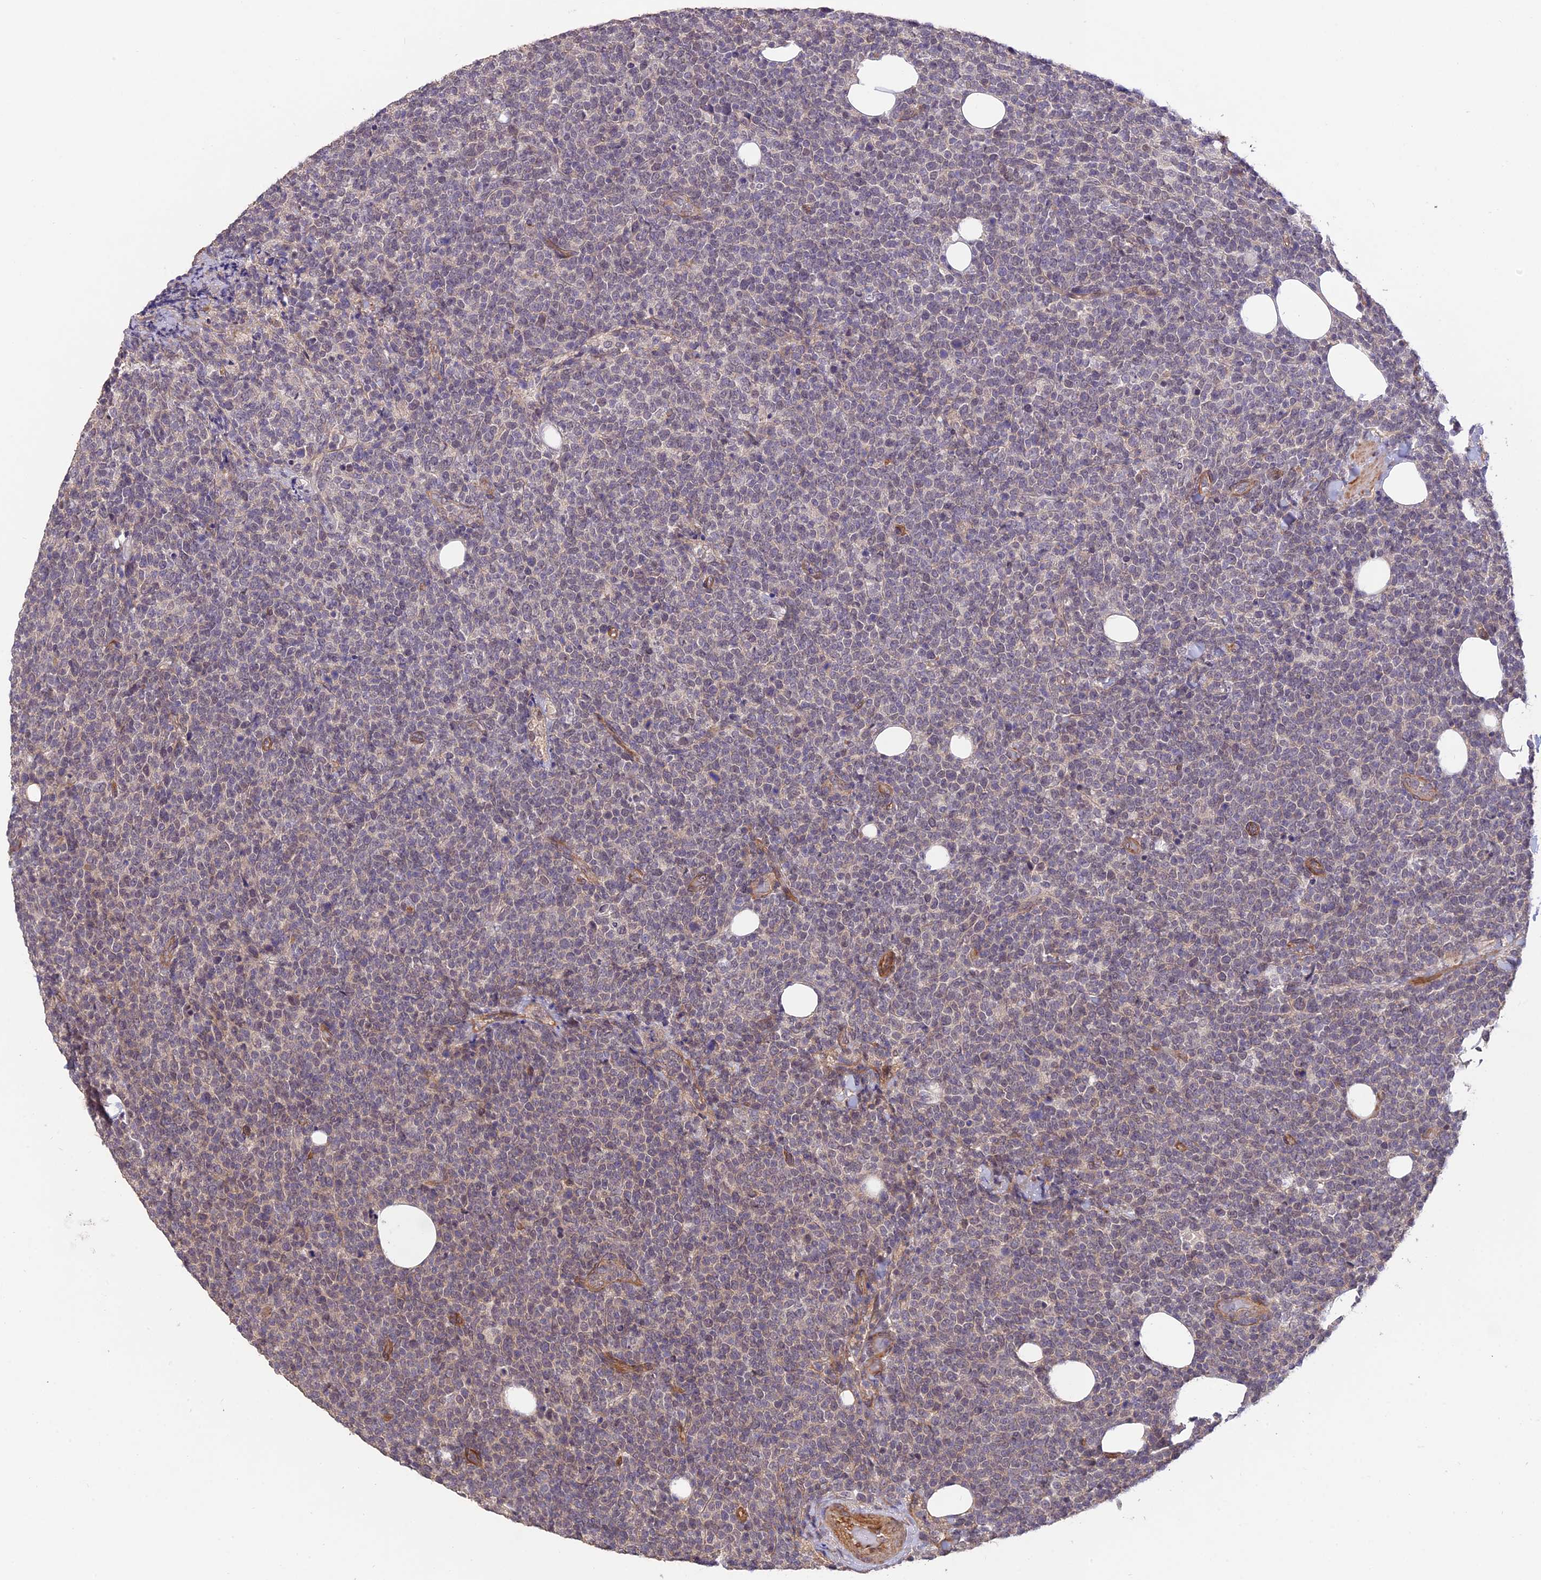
{"staining": {"intensity": "negative", "quantity": "none", "location": "none"}, "tissue": "lymphoma", "cell_type": "Tumor cells", "image_type": "cancer", "snomed": [{"axis": "morphology", "description": "Malignant lymphoma, non-Hodgkin's type, High grade"}, {"axis": "topography", "description": "Lymph node"}], "caption": "This is an immunohistochemistry (IHC) photomicrograph of malignant lymphoma, non-Hodgkin's type (high-grade). There is no positivity in tumor cells.", "gene": "PAGR1", "patient": {"sex": "male", "age": 61}}